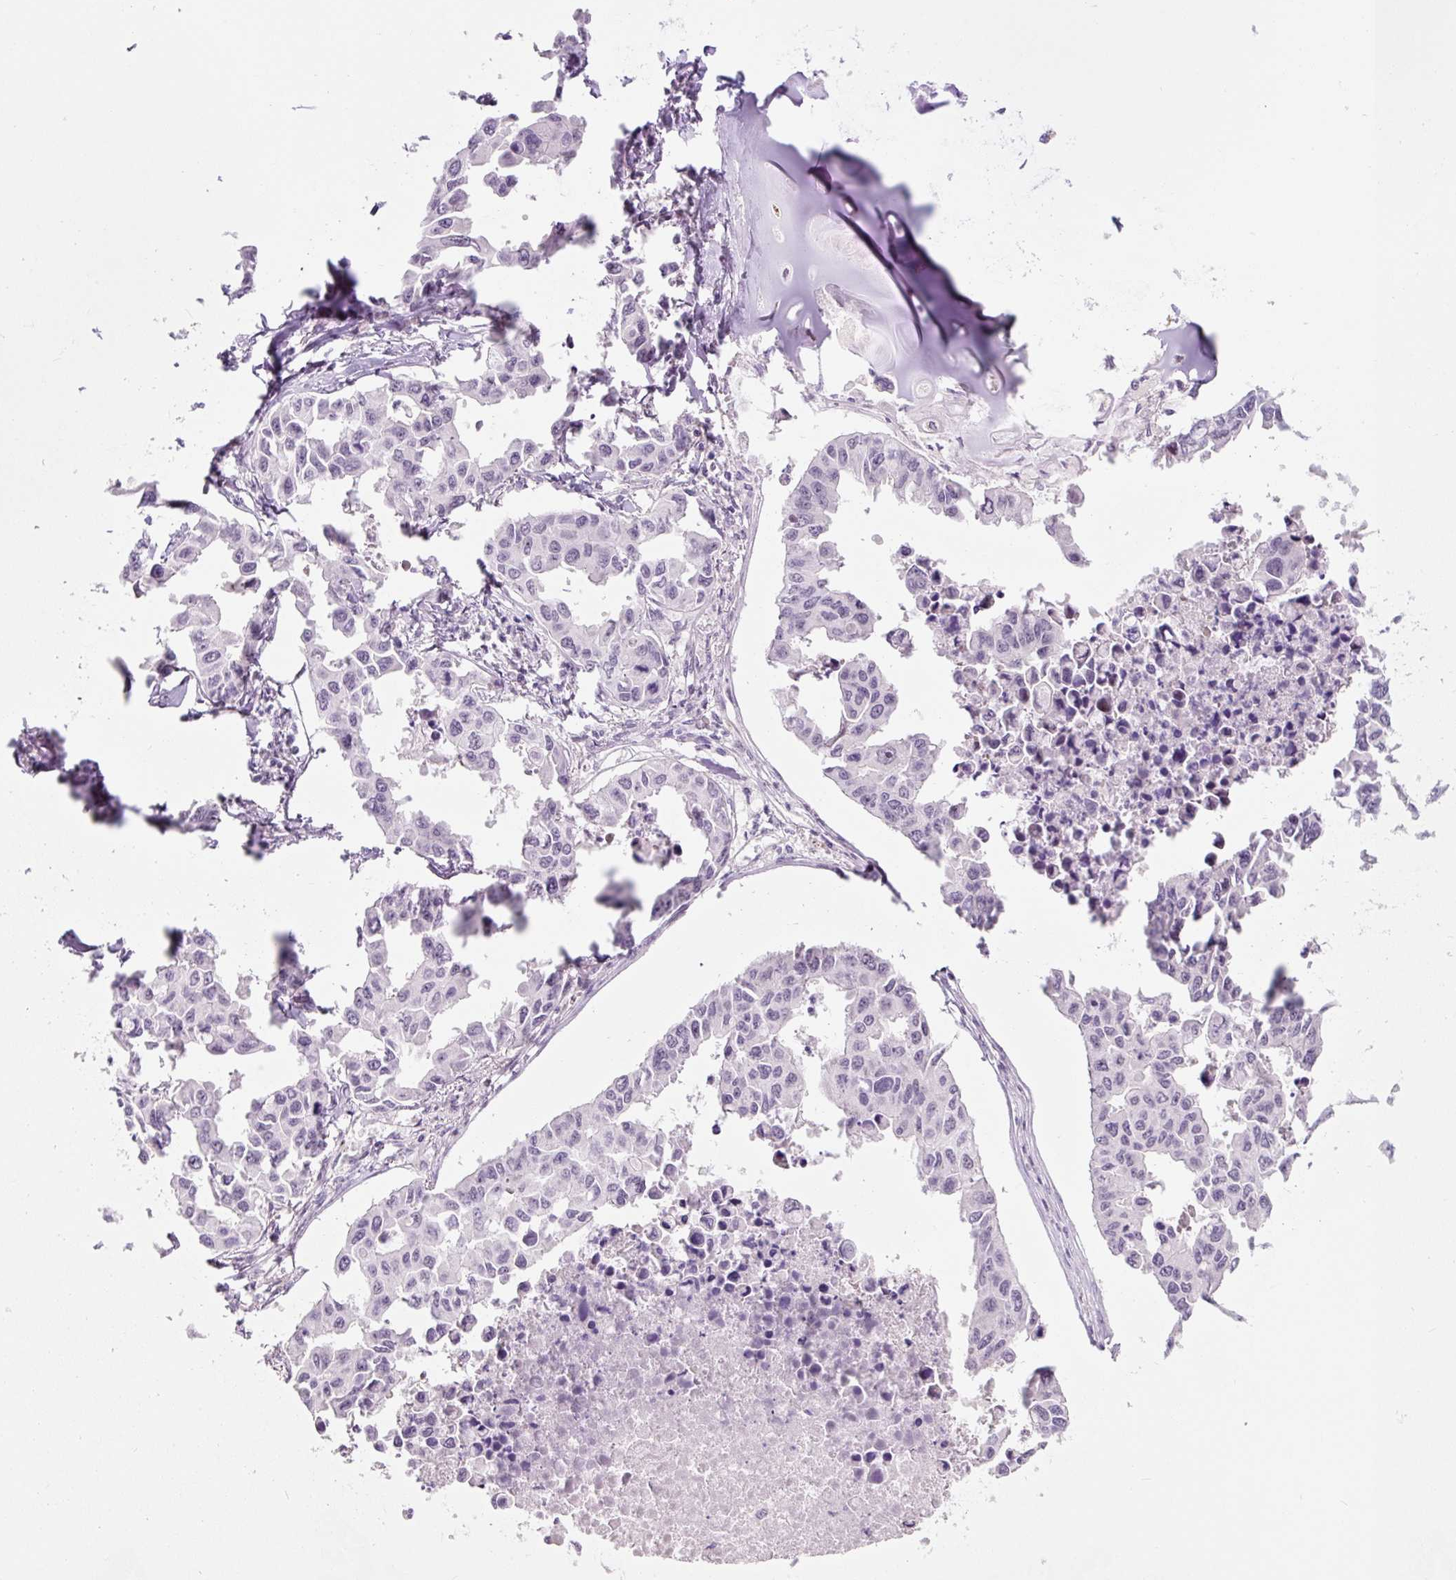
{"staining": {"intensity": "negative", "quantity": "none", "location": "none"}, "tissue": "lung cancer", "cell_type": "Tumor cells", "image_type": "cancer", "snomed": [{"axis": "morphology", "description": "Adenocarcinoma, NOS"}, {"axis": "topography", "description": "Lung"}], "caption": "IHC image of neoplastic tissue: adenocarcinoma (lung) stained with DAB exhibits no significant protein positivity in tumor cells.", "gene": "CCL25", "patient": {"sex": "male", "age": 64}}